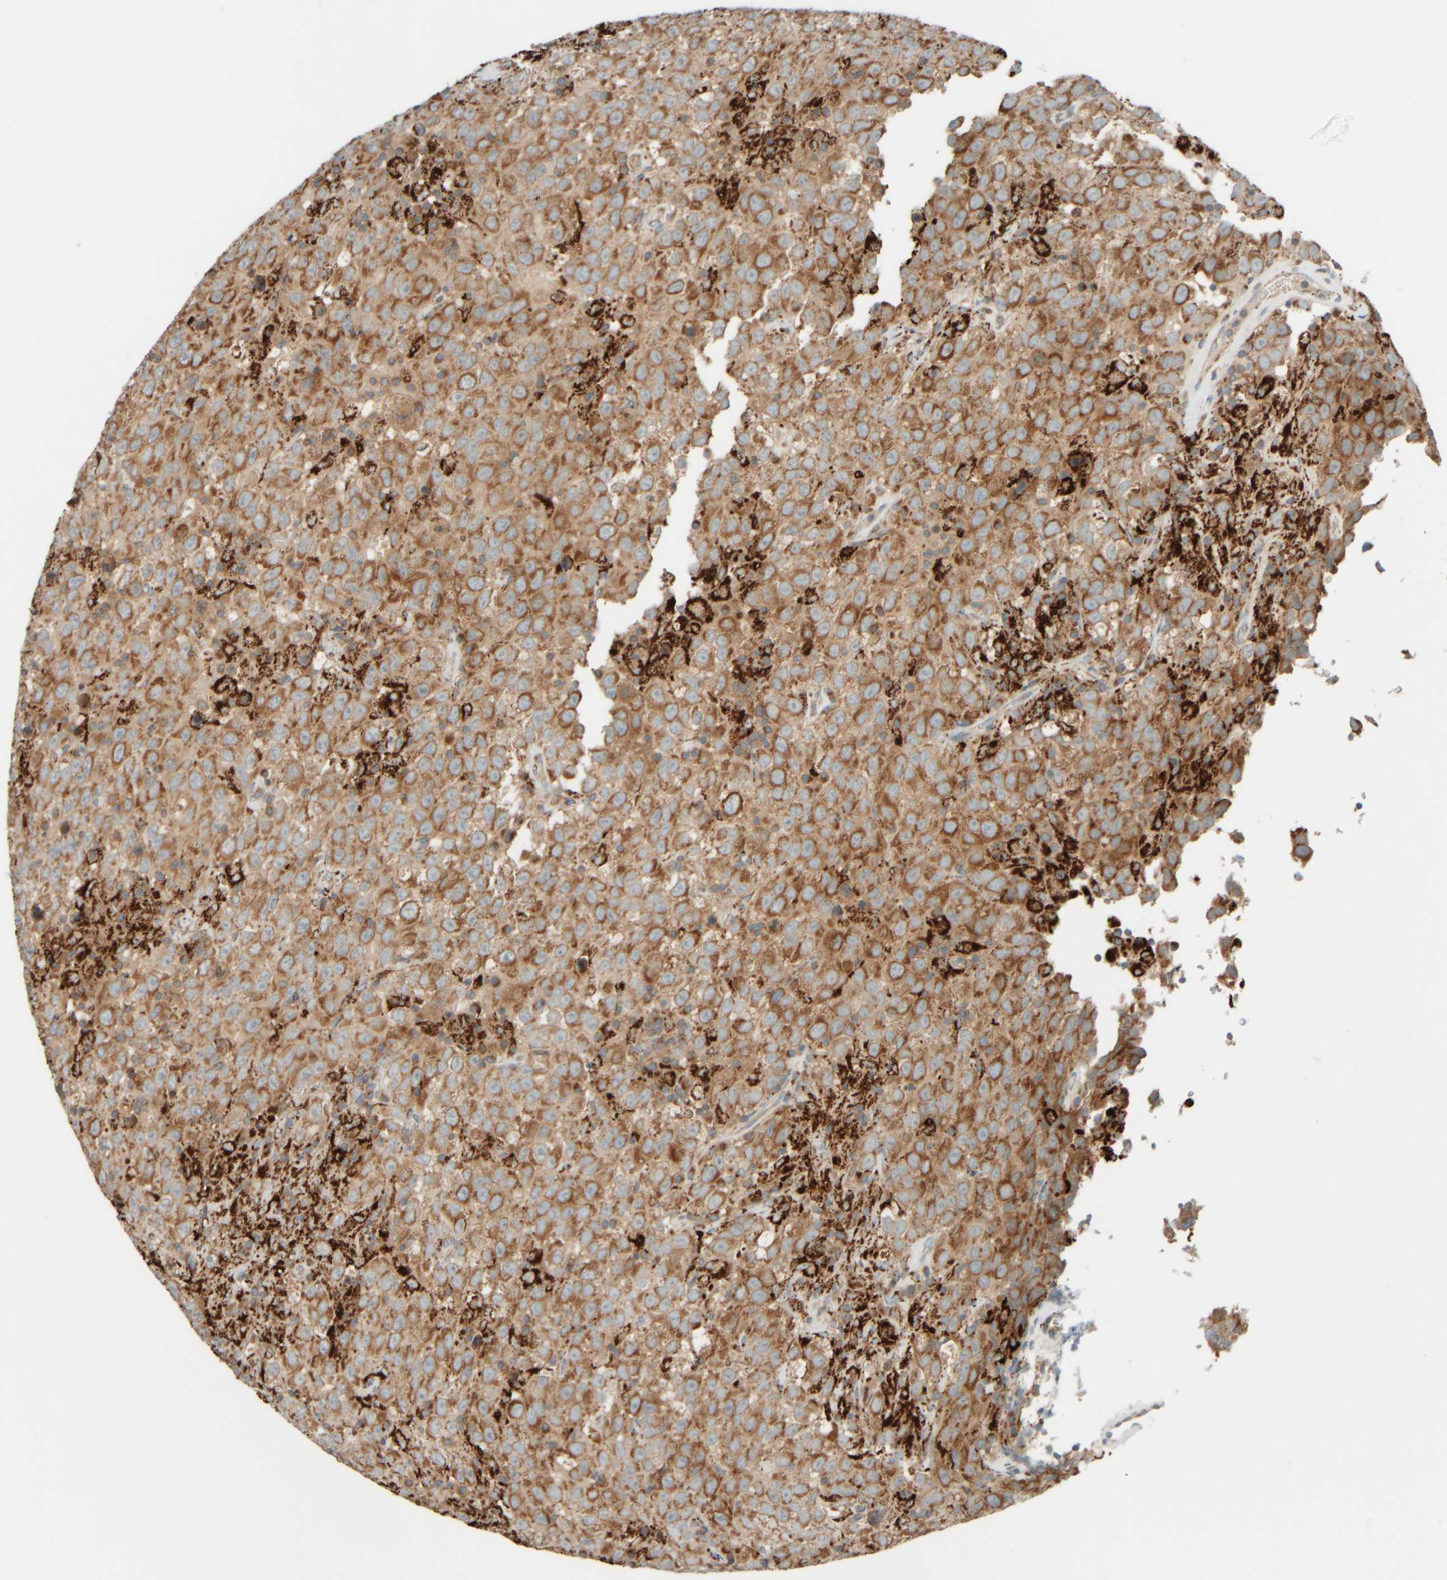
{"staining": {"intensity": "moderate", "quantity": ">75%", "location": "cytoplasmic/membranous"}, "tissue": "testis cancer", "cell_type": "Tumor cells", "image_type": "cancer", "snomed": [{"axis": "morphology", "description": "Seminoma, NOS"}, {"axis": "topography", "description": "Testis"}], "caption": "Immunohistochemistry (DAB) staining of testis cancer demonstrates moderate cytoplasmic/membranous protein positivity in about >75% of tumor cells.", "gene": "SPAG5", "patient": {"sex": "male", "age": 41}}